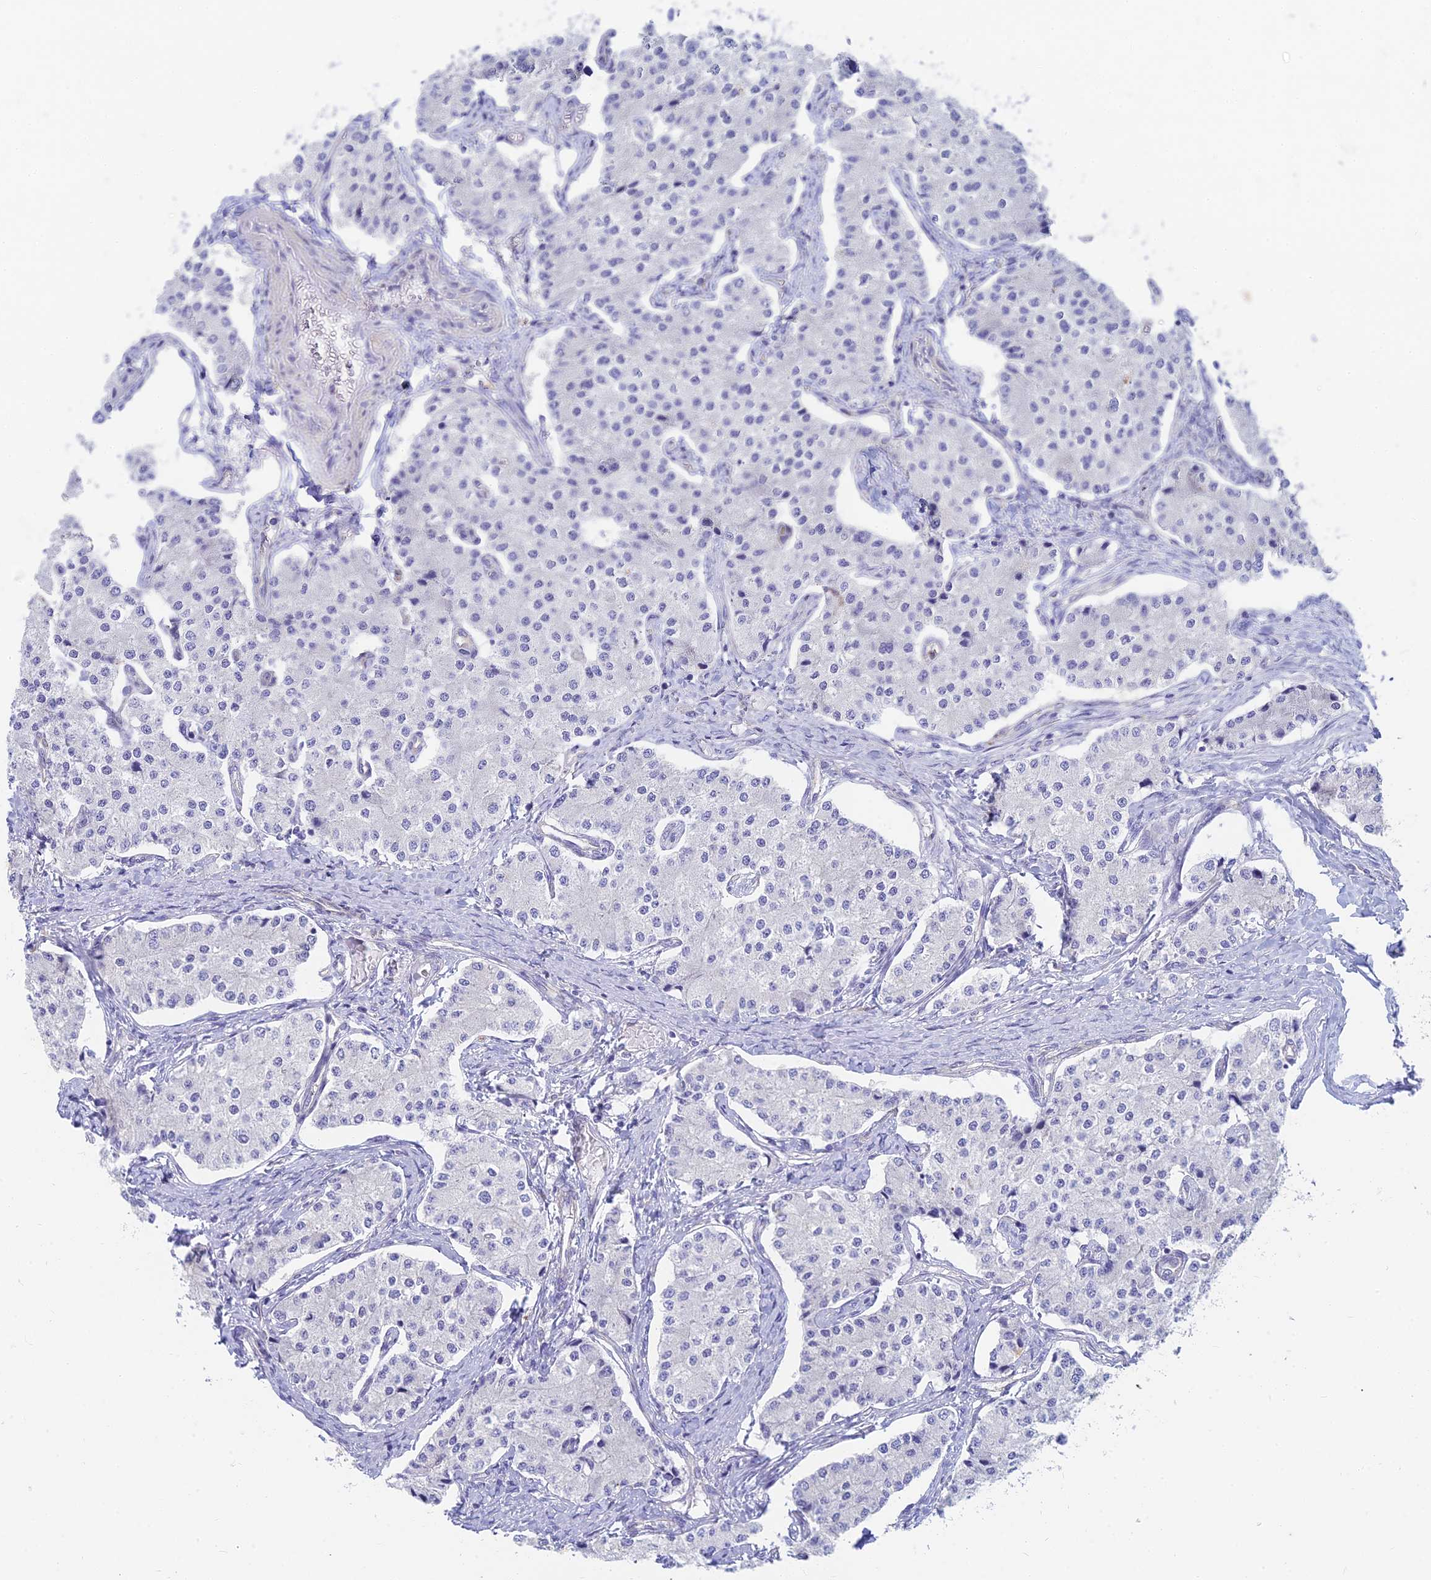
{"staining": {"intensity": "negative", "quantity": "none", "location": "none"}, "tissue": "carcinoid", "cell_type": "Tumor cells", "image_type": "cancer", "snomed": [{"axis": "morphology", "description": "Carcinoid, malignant, NOS"}, {"axis": "topography", "description": "Colon"}], "caption": "DAB immunohistochemical staining of malignant carcinoid demonstrates no significant staining in tumor cells.", "gene": "STRN4", "patient": {"sex": "female", "age": 52}}